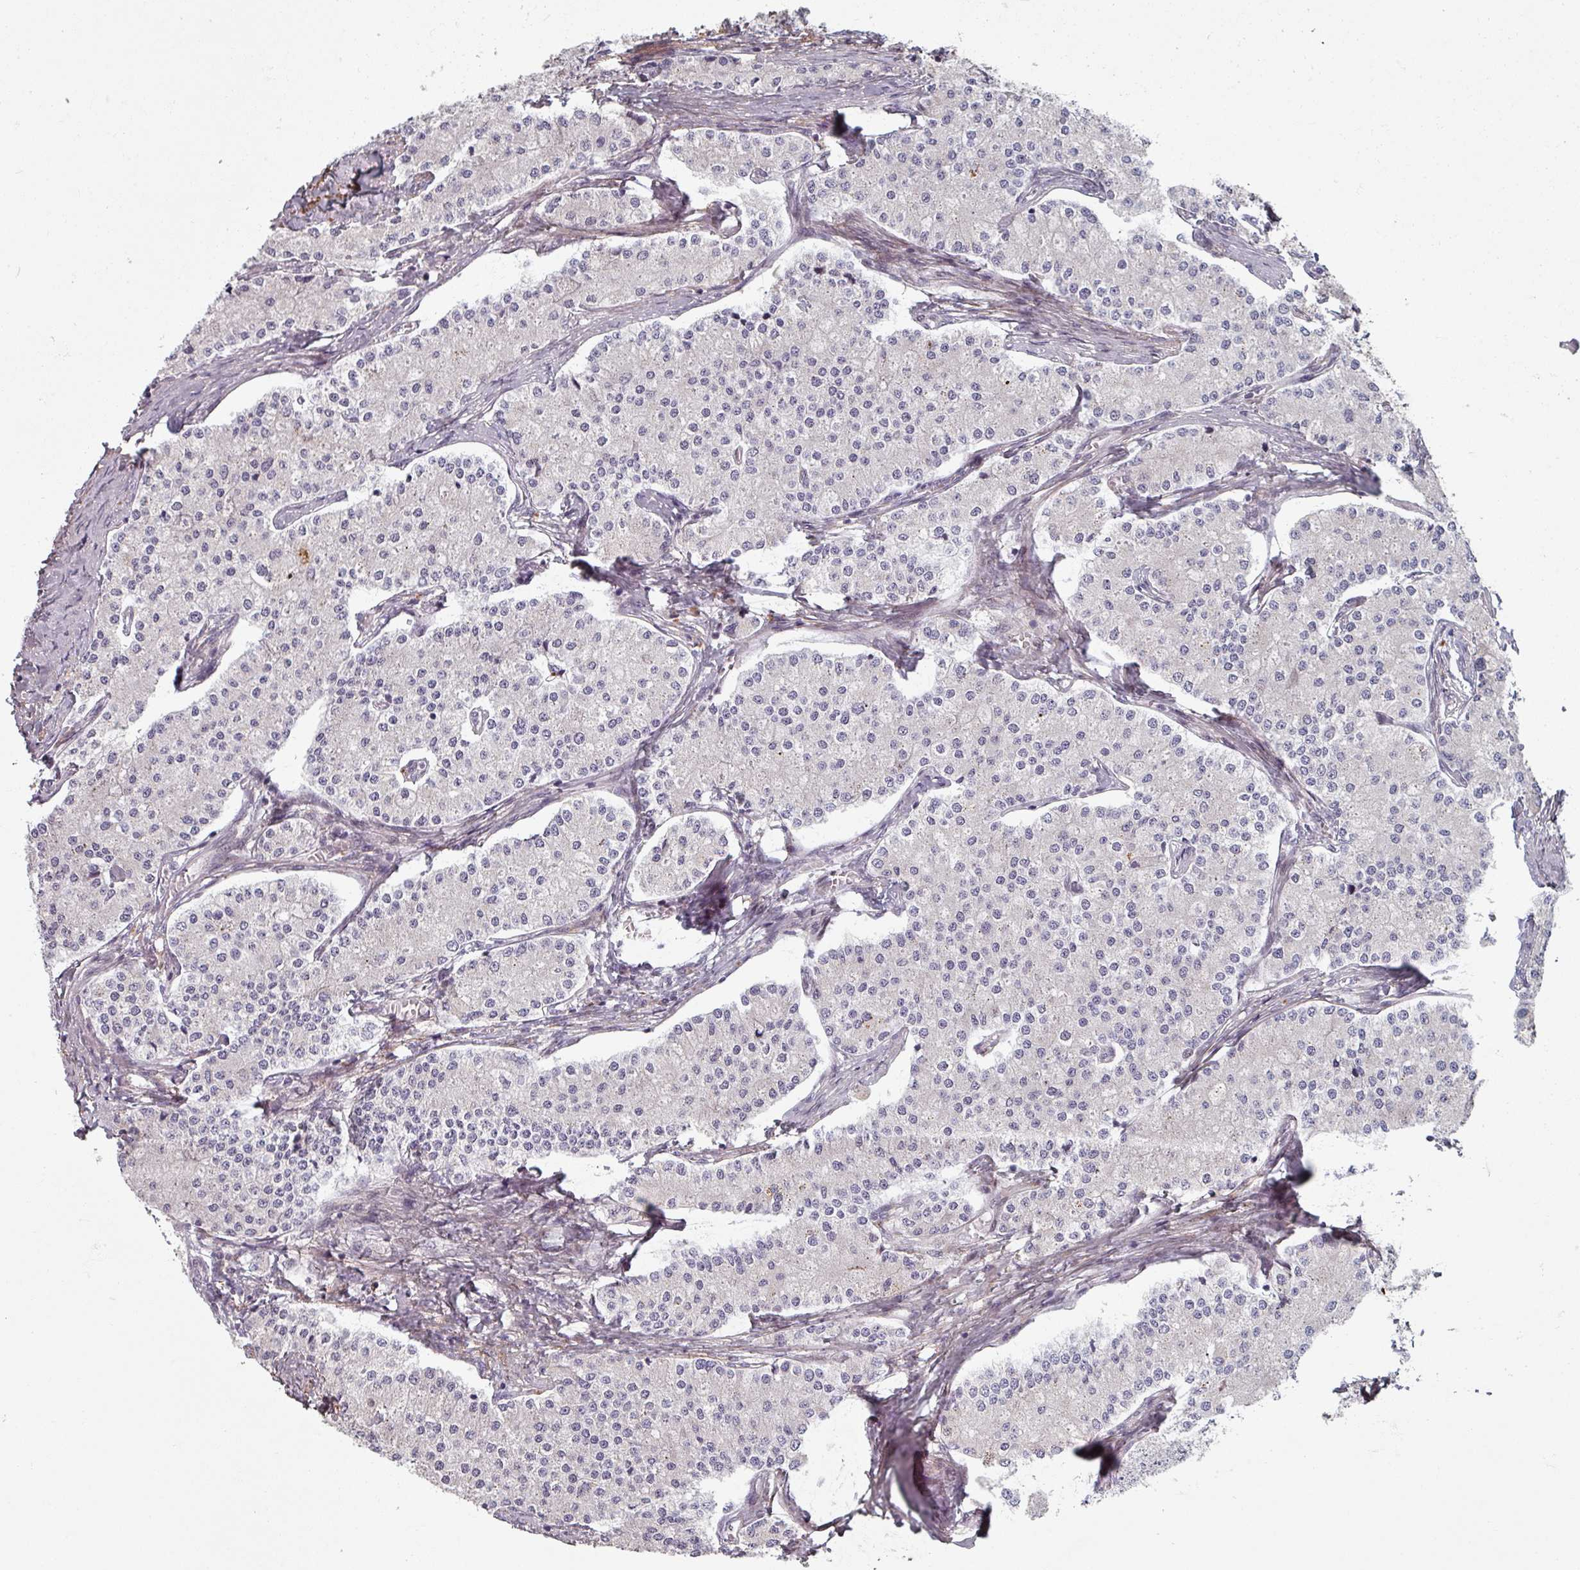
{"staining": {"intensity": "negative", "quantity": "none", "location": "none"}, "tissue": "carcinoid", "cell_type": "Tumor cells", "image_type": "cancer", "snomed": [{"axis": "morphology", "description": "Carcinoid, malignant, NOS"}, {"axis": "topography", "description": "Colon"}], "caption": "High power microscopy histopathology image of an immunohistochemistry (IHC) micrograph of carcinoid, revealing no significant expression in tumor cells.", "gene": "CYB5RL", "patient": {"sex": "female", "age": 52}}